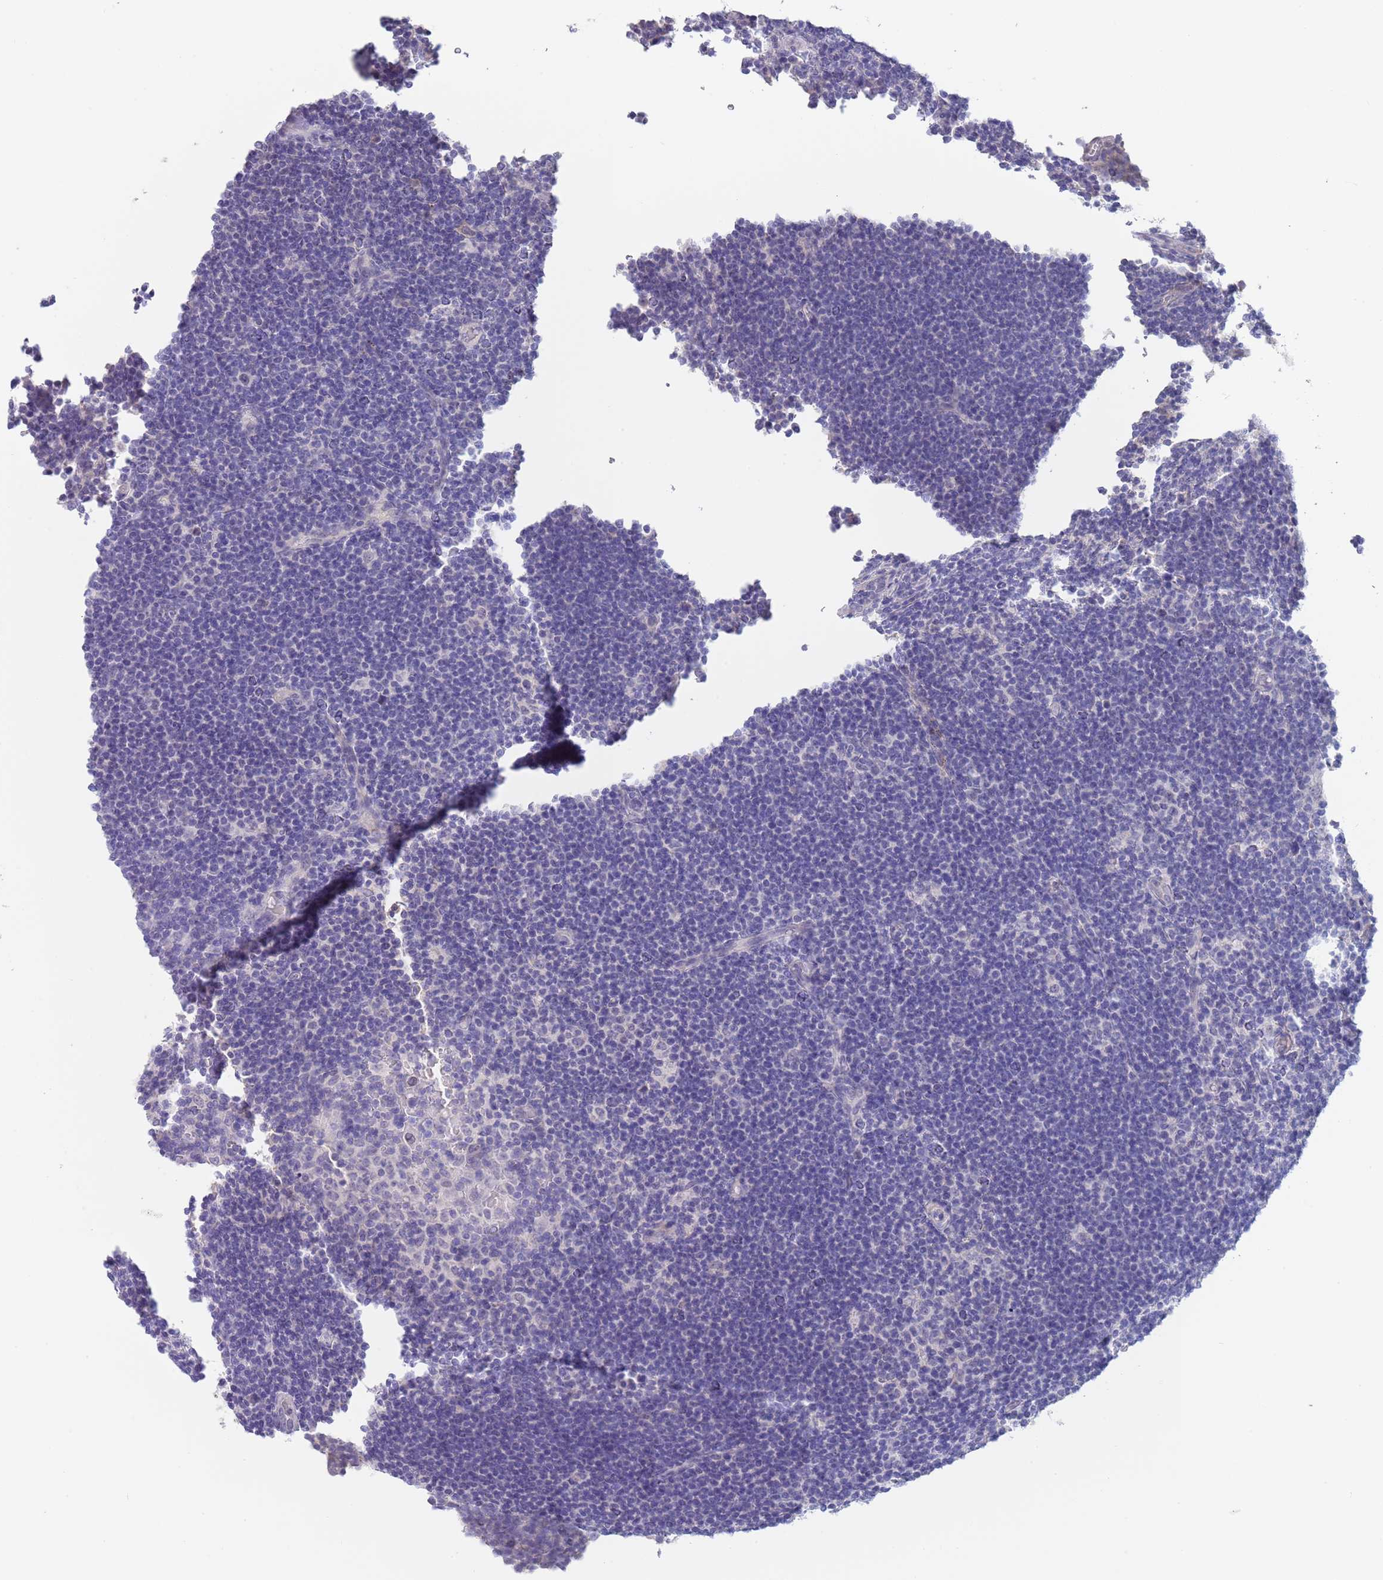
{"staining": {"intensity": "negative", "quantity": "none", "location": "none"}, "tissue": "lymphoma", "cell_type": "Tumor cells", "image_type": "cancer", "snomed": [{"axis": "morphology", "description": "Hodgkin's disease, NOS"}, {"axis": "topography", "description": "Lymph node"}], "caption": "This is a image of IHC staining of Hodgkin's disease, which shows no staining in tumor cells.", "gene": "SPIRE2", "patient": {"sex": "female", "age": 57}}